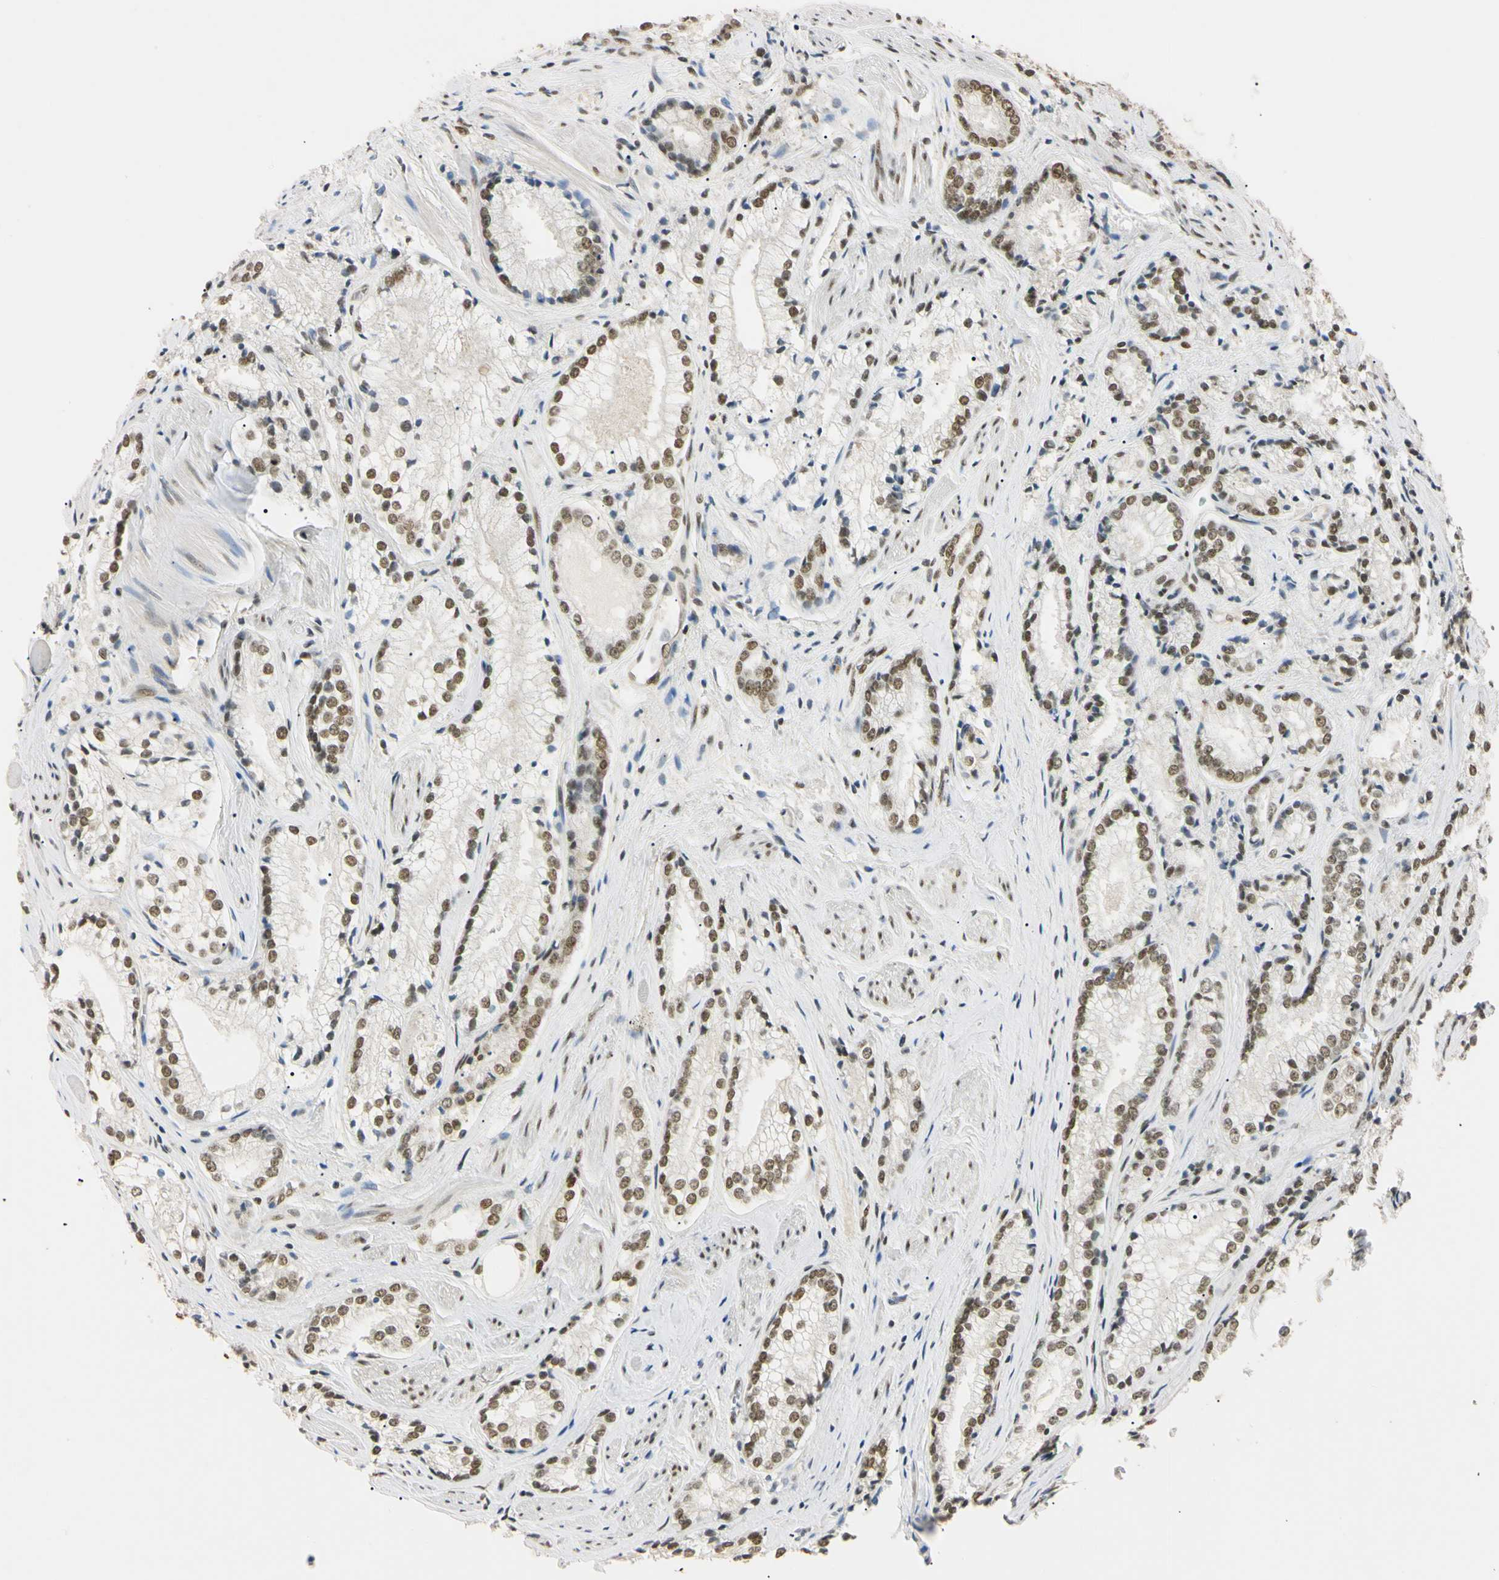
{"staining": {"intensity": "moderate", "quantity": ">75%", "location": "nuclear"}, "tissue": "prostate cancer", "cell_type": "Tumor cells", "image_type": "cancer", "snomed": [{"axis": "morphology", "description": "Adenocarcinoma, Low grade"}, {"axis": "topography", "description": "Prostate"}], "caption": "This photomicrograph reveals prostate cancer stained with IHC to label a protein in brown. The nuclear of tumor cells show moderate positivity for the protein. Nuclei are counter-stained blue.", "gene": "SMARCA5", "patient": {"sex": "male", "age": 60}}